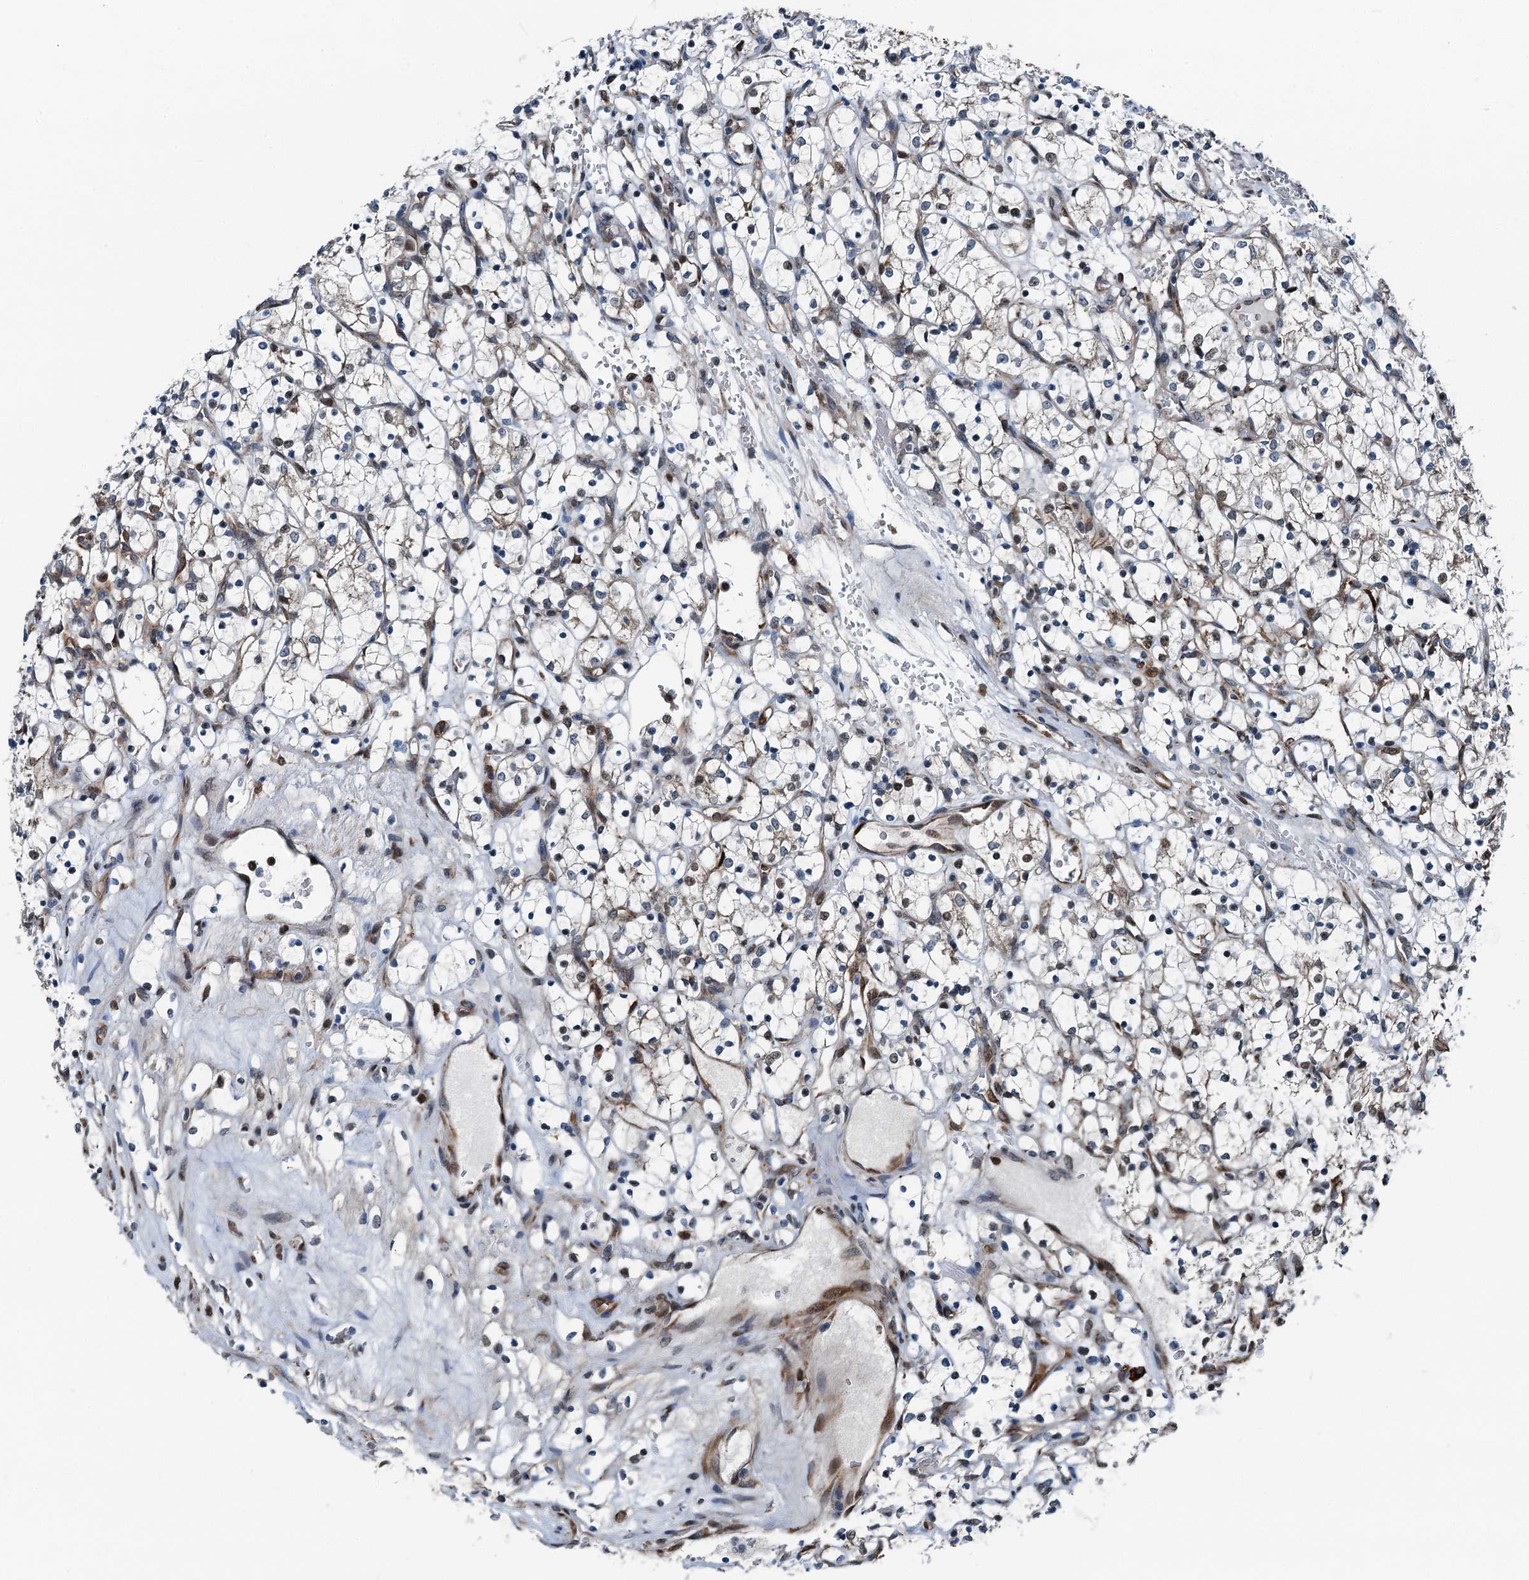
{"staining": {"intensity": "weak", "quantity": "<25%", "location": "cytoplasmic/membranous,nuclear"}, "tissue": "renal cancer", "cell_type": "Tumor cells", "image_type": "cancer", "snomed": [{"axis": "morphology", "description": "Adenocarcinoma, NOS"}, {"axis": "topography", "description": "Kidney"}], "caption": "Histopathology image shows no protein expression in tumor cells of adenocarcinoma (renal) tissue.", "gene": "TAMALIN", "patient": {"sex": "female", "age": 69}}